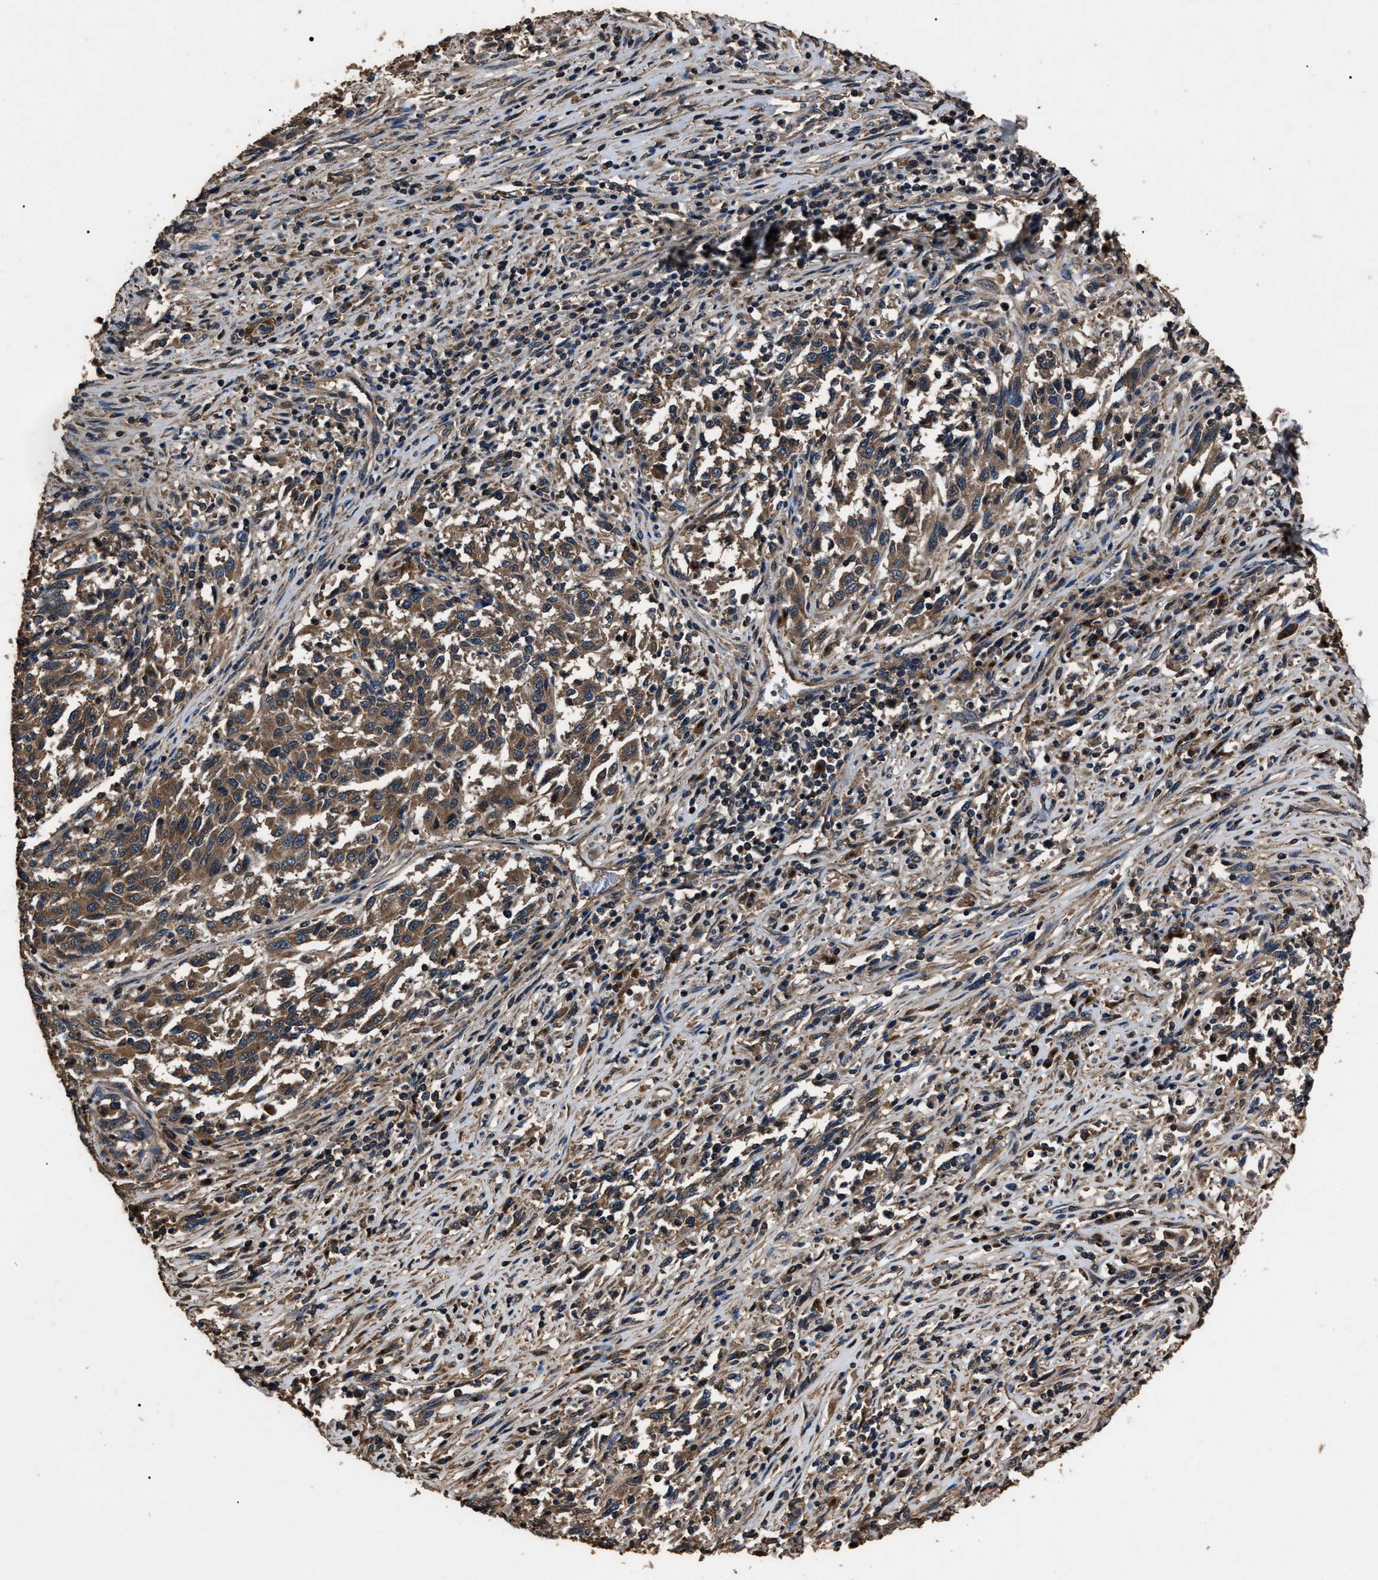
{"staining": {"intensity": "strong", "quantity": ">75%", "location": "cytoplasmic/membranous"}, "tissue": "melanoma", "cell_type": "Tumor cells", "image_type": "cancer", "snomed": [{"axis": "morphology", "description": "Malignant melanoma, Metastatic site"}, {"axis": "topography", "description": "Lymph node"}], "caption": "Immunohistochemistry (DAB) staining of melanoma demonstrates strong cytoplasmic/membranous protein staining in approximately >75% of tumor cells.", "gene": "RNF216", "patient": {"sex": "male", "age": 61}}